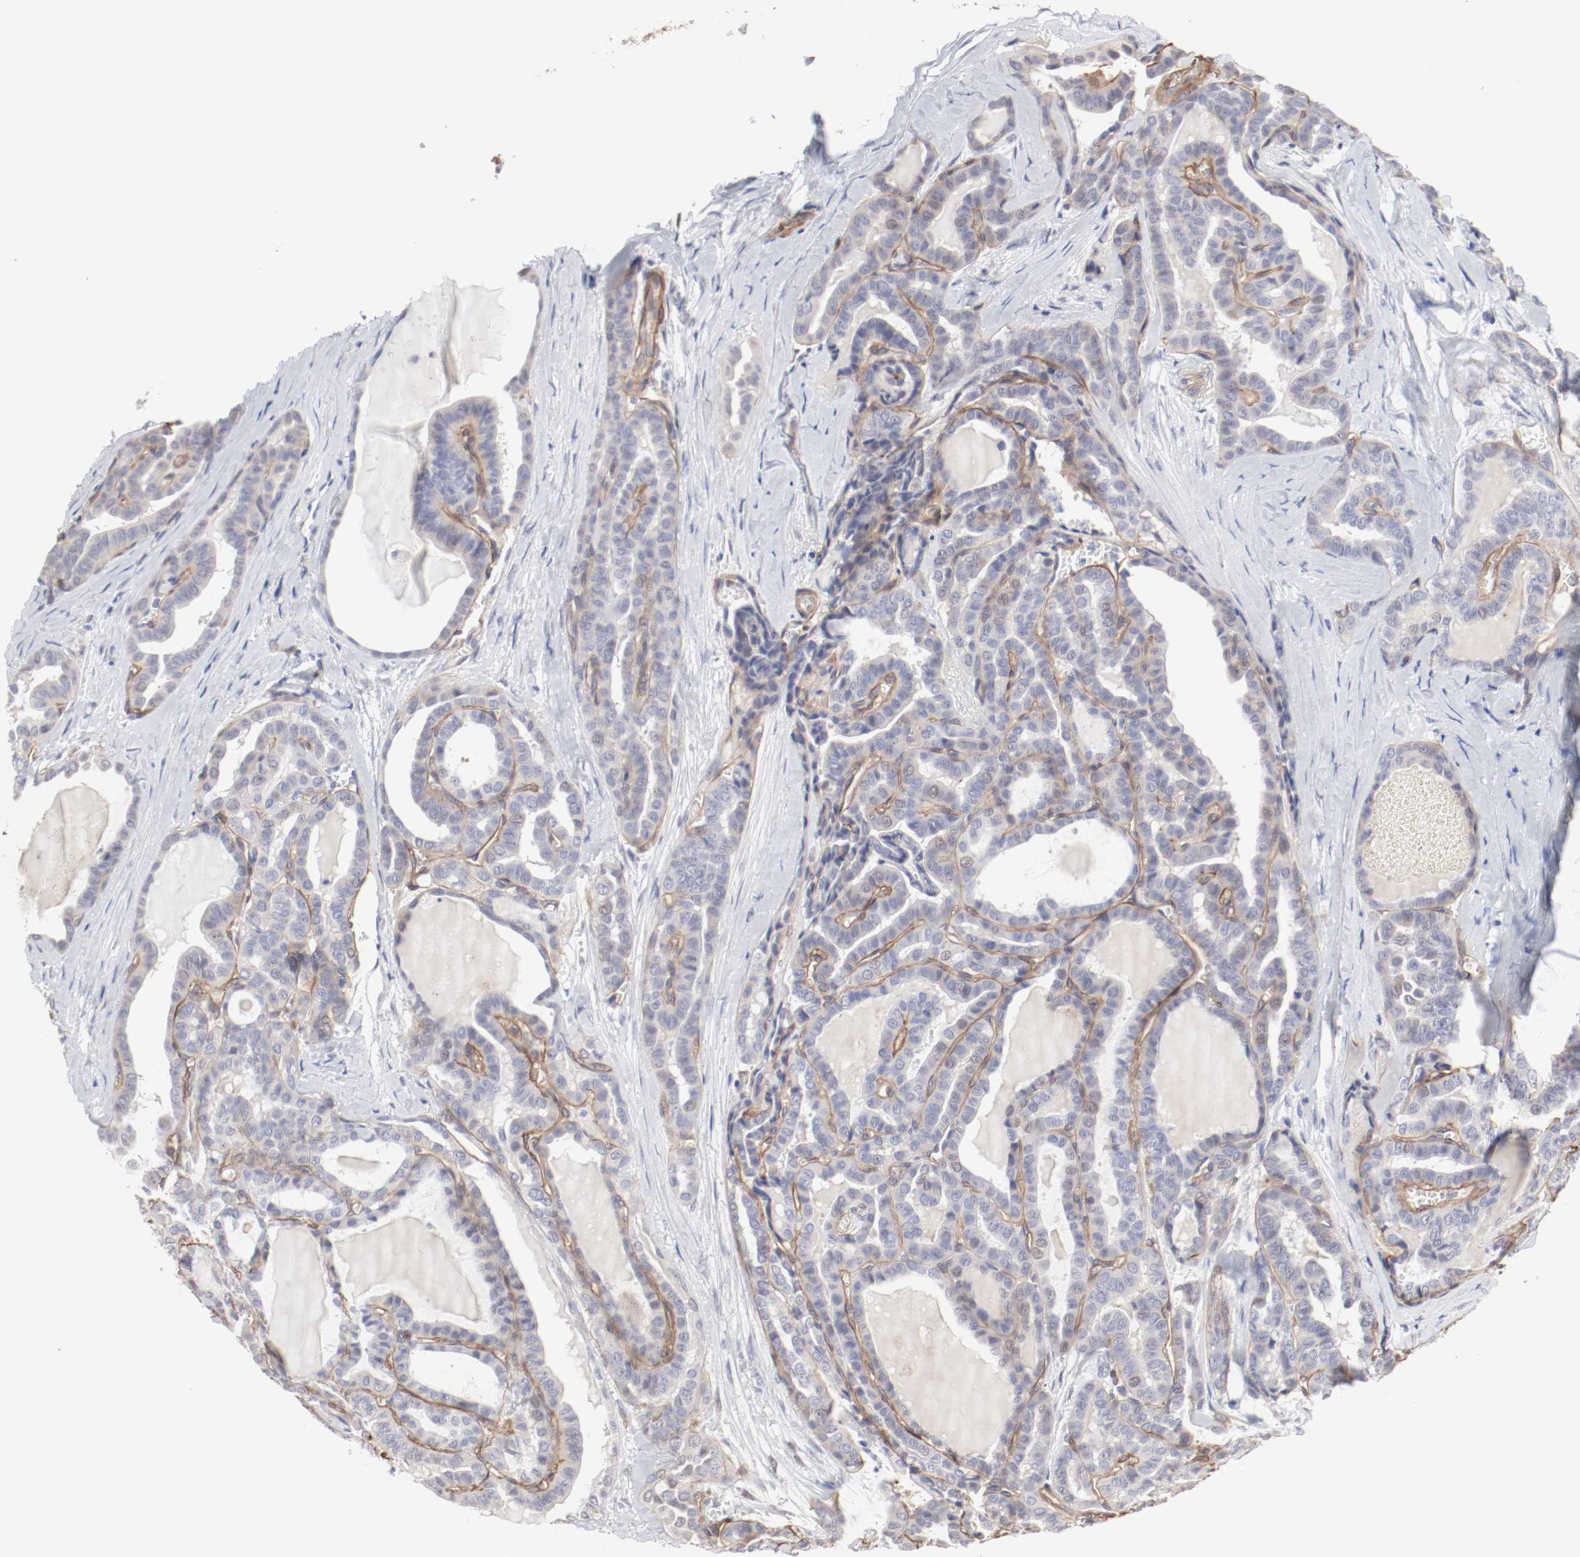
{"staining": {"intensity": "negative", "quantity": "none", "location": "none"}, "tissue": "thyroid cancer", "cell_type": "Tumor cells", "image_type": "cancer", "snomed": [{"axis": "morphology", "description": "Carcinoma, NOS"}, {"axis": "topography", "description": "Thyroid gland"}], "caption": "Tumor cells are negative for brown protein staining in thyroid cancer (carcinoma). The staining was performed using DAB (3,3'-diaminobenzidine) to visualize the protein expression in brown, while the nuclei were stained in blue with hematoxylin (Magnification: 20x).", "gene": "MAGED4", "patient": {"sex": "female", "age": 91}}